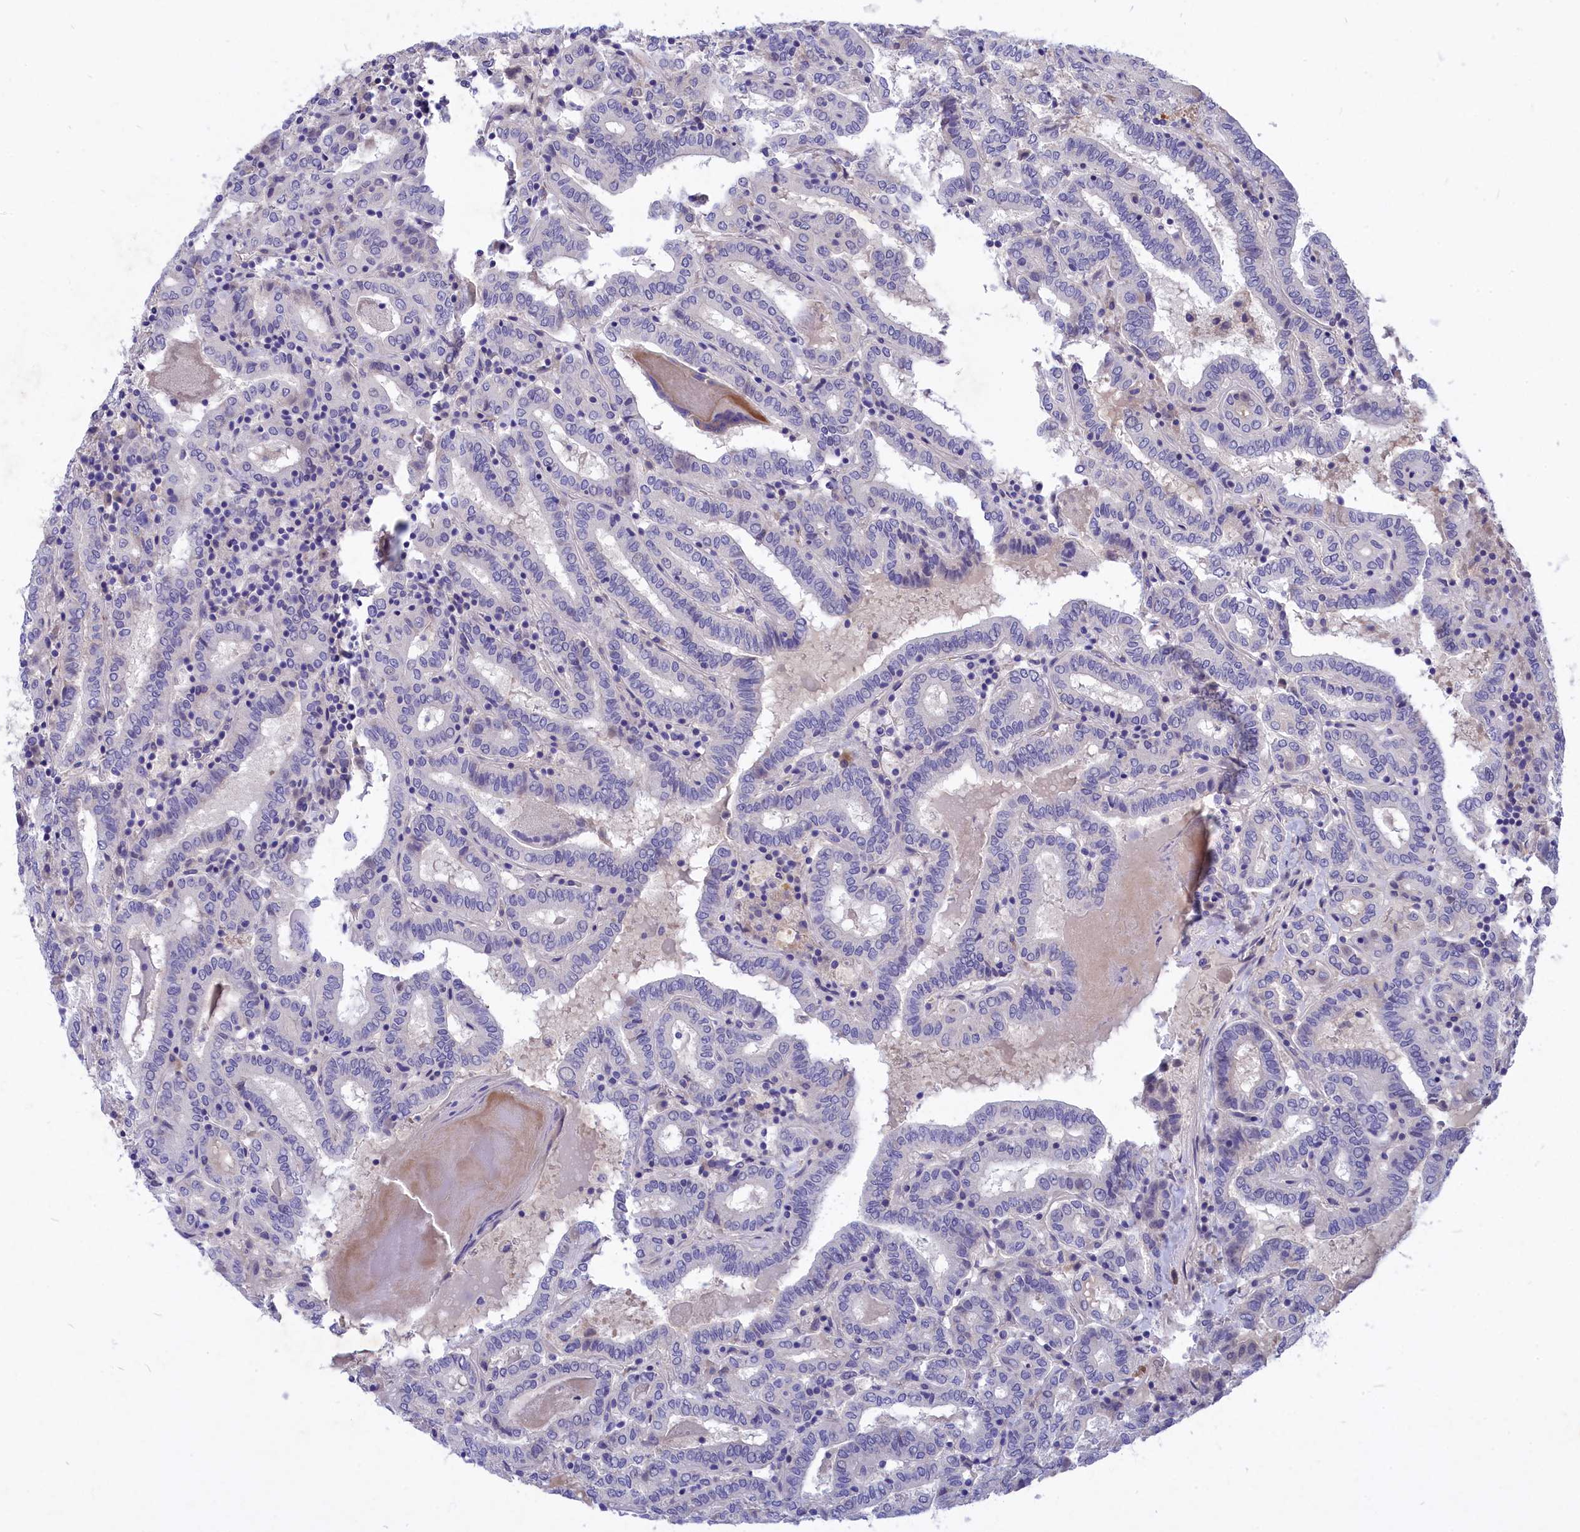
{"staining": {"intensity": "negative", "quantity": "none", "location": "none"}, "tissue": "thyroid cancer", "cell_type": "Tumor cells", "image_type": "cancer", "snomed": [{"axis": "morphology", "description": "Papillary adenocarcinoma, NOS"}, {"axis": "topography", "description": "Thyroid gland"}], "caption": "Tumor cells show no significant protein positivity in papillary adenocarcinoma (thyroid).", "gene": "DEFB119", "patient": {"sex": "female", "age": 72}}